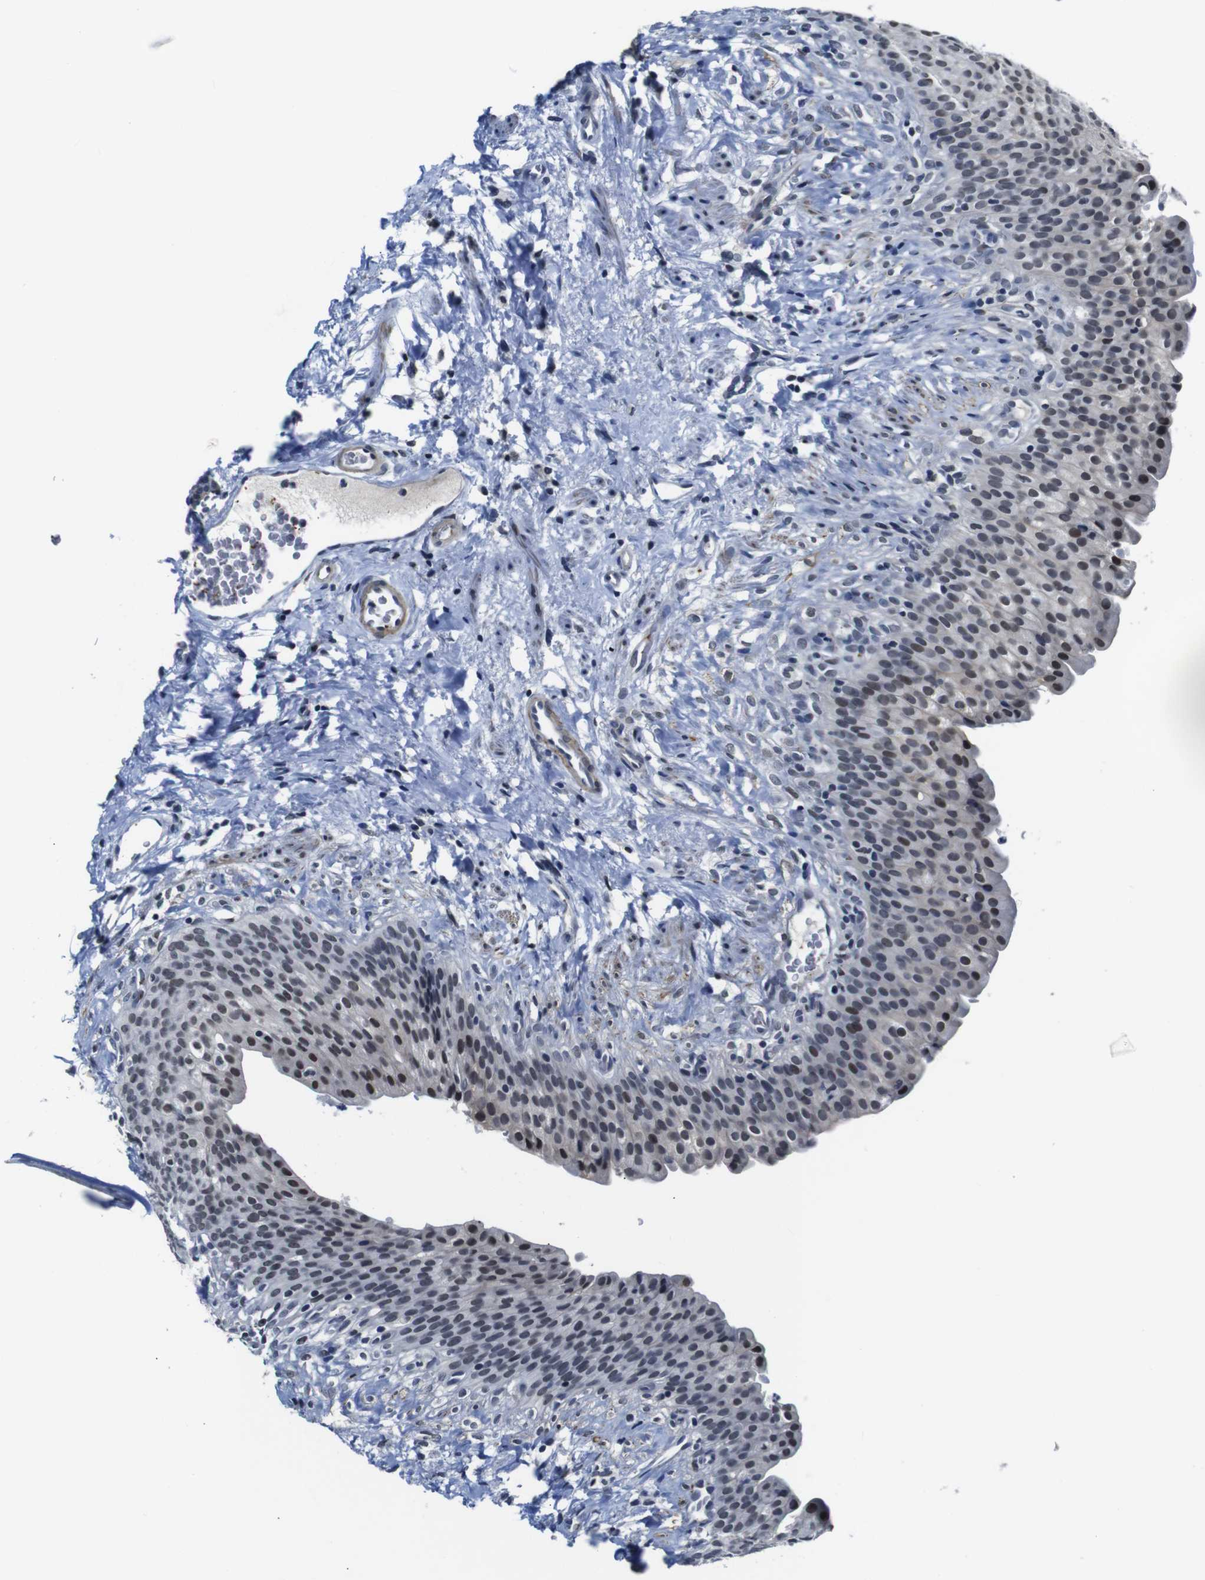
{"staining": {"intensity": "moderate", "quantity": "25%-75%", "location": "nuclear"}, "tissue": "urinary bladder", "cell_type": "Urothelial cells", "image_type": "normal", "snomed": [{"axis": "morphology", "description": "Normal tissue, NOS"}, {"axis": "topography", "description": "Urinary bladder"}], "caption": "The histopathology image reveals staining of unremarkable urinary bladder, revealing moderate nuclear protein staining (brown color) within urothelial cells.", "gene": "ILDR2", "patient": {"sex": "female", "age": 79}}